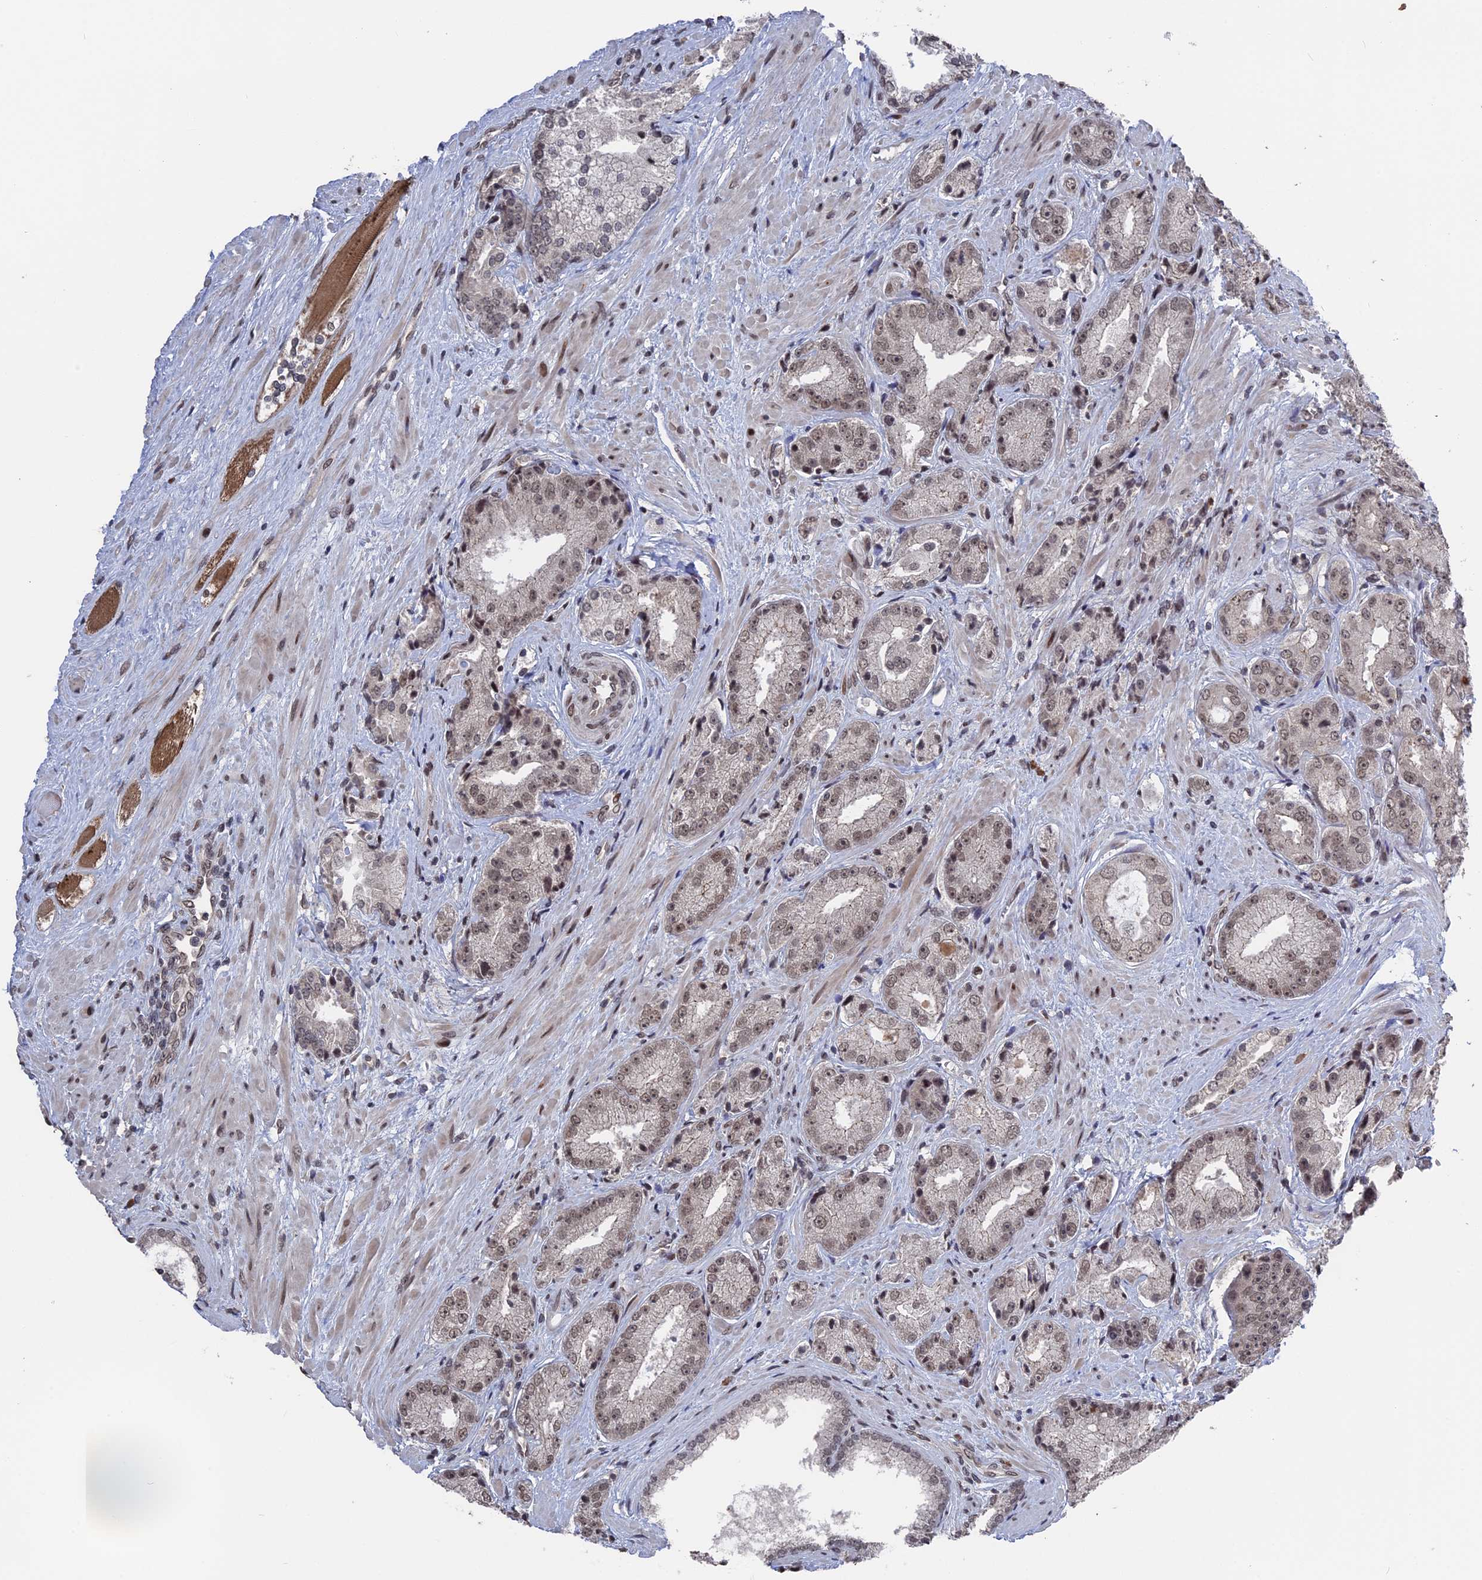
{"staining": {"intensity": "weak", "quantity": "25%-75%", "location": "nuclear"}, "tissue": "prostate cancer", "cell_type": "Tumor cells", "image_type": "cancer", "snomed": [{"axis": "morphology", "description": "Adenocarcinoma, High grade"}, {"axis": "topography", "description": "Prostate"}], "caption": "Human prostate adenocarcinoma (high-grade) stained with a protein marker demonstrates weak staining in tumor cells.", "gene": "NR2C2AP", "patient": {"sex": "male", "age": 71}}